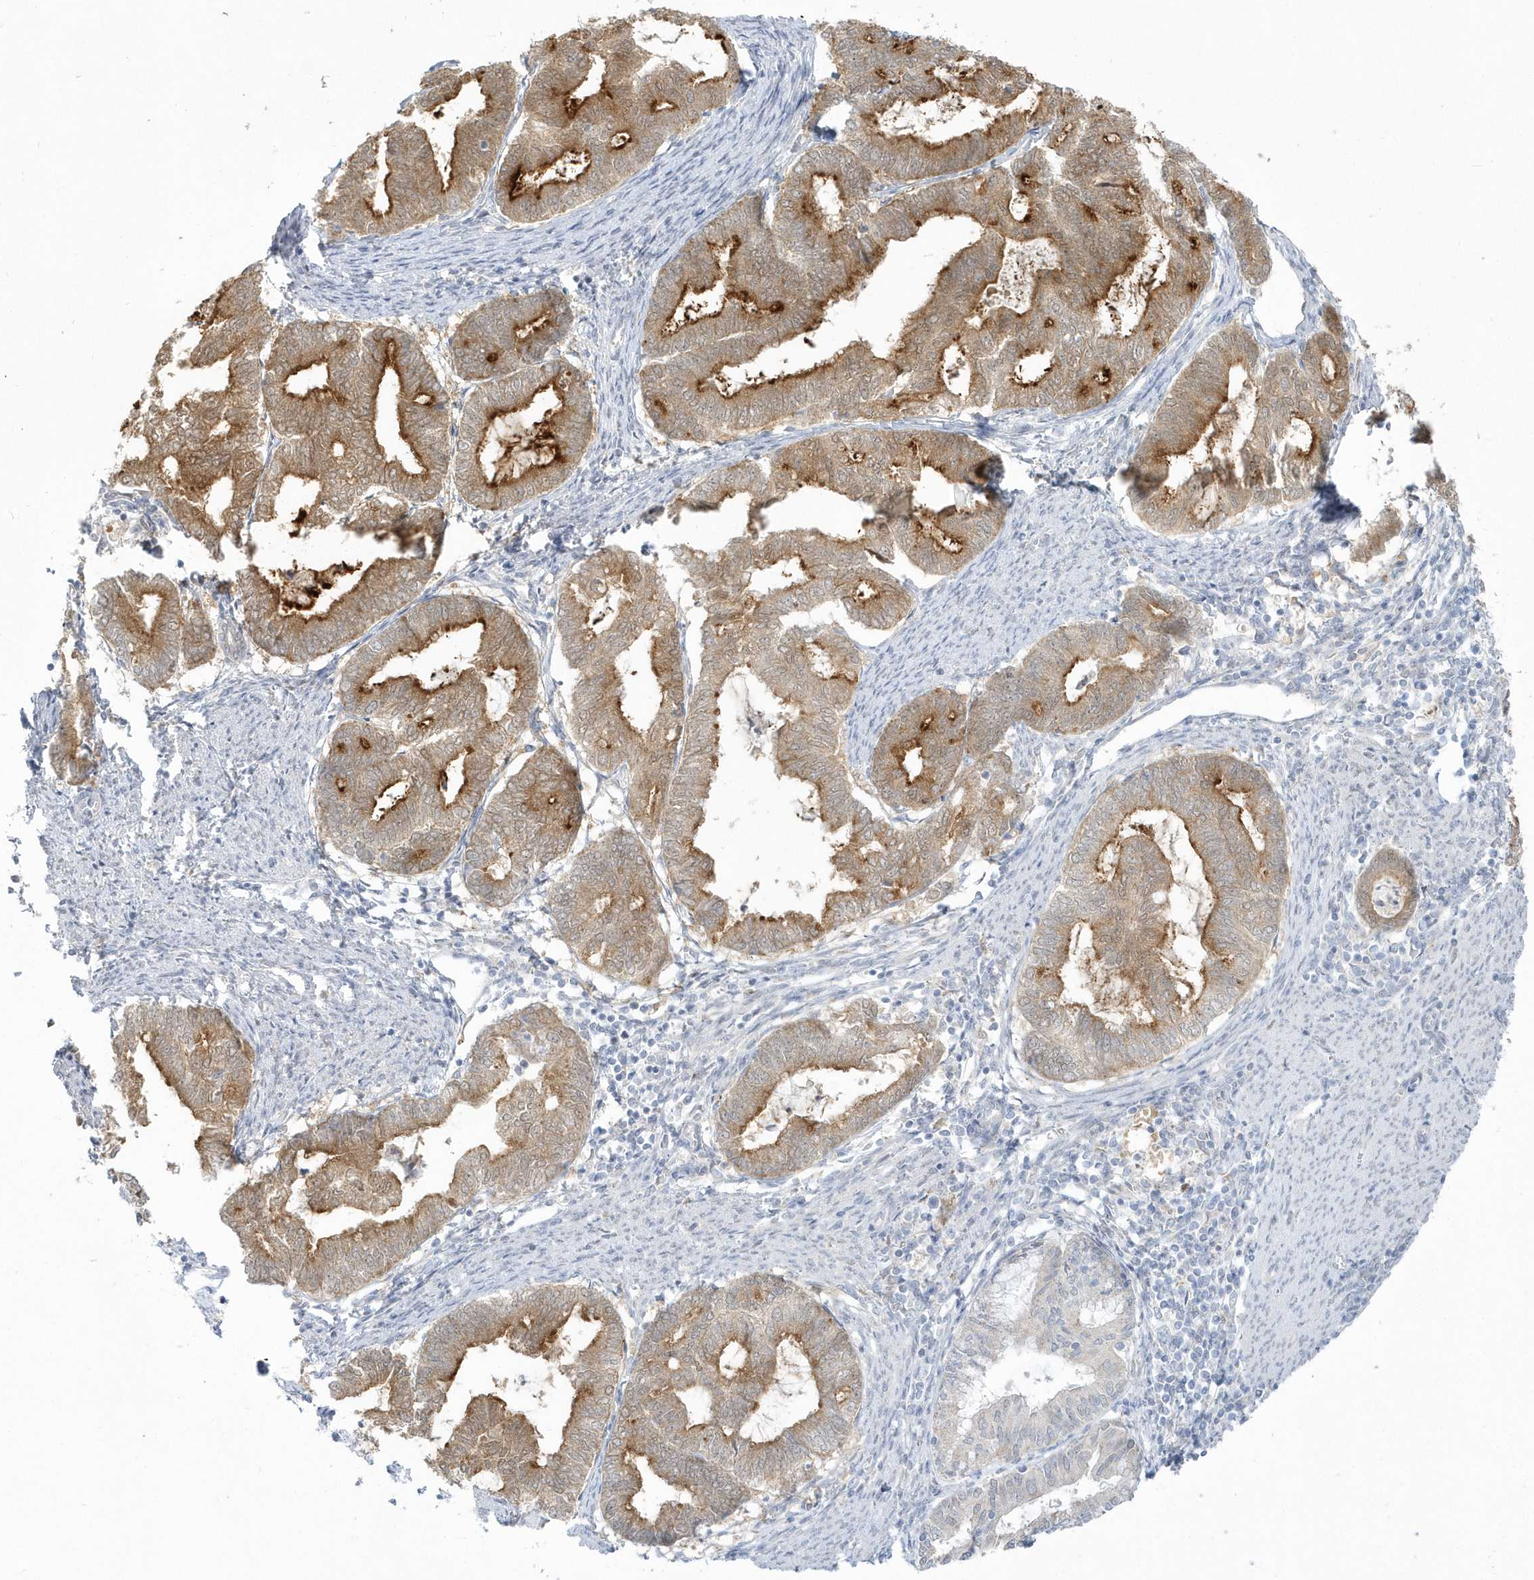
{"staining": {"intensity": "moderate", "quantity": ">75%", "location": "cytoplasmic/membranous"}, "tissue": "endometrial cancer", "cell_type": "Tumor cells", "image_type": "cancer", "snomed": [{"axis": "morphology", "description": "Adenocarcinoma, NOS"}, {"axis": "topography", "description": "Endometrium"}], "caption": "Immunohistochemistry (IHC) histopathology image of neoplastic tissue: endometrial cancer stained using IHC exhibits medium levels of moderate protein expression localized specifically in the cytoplasmic/membranous of tumor cells, appearing as a cytoplasmic/membranous brown color.", "gene": "PCBD1", "patient": {"sex": "female", "age": 79}}